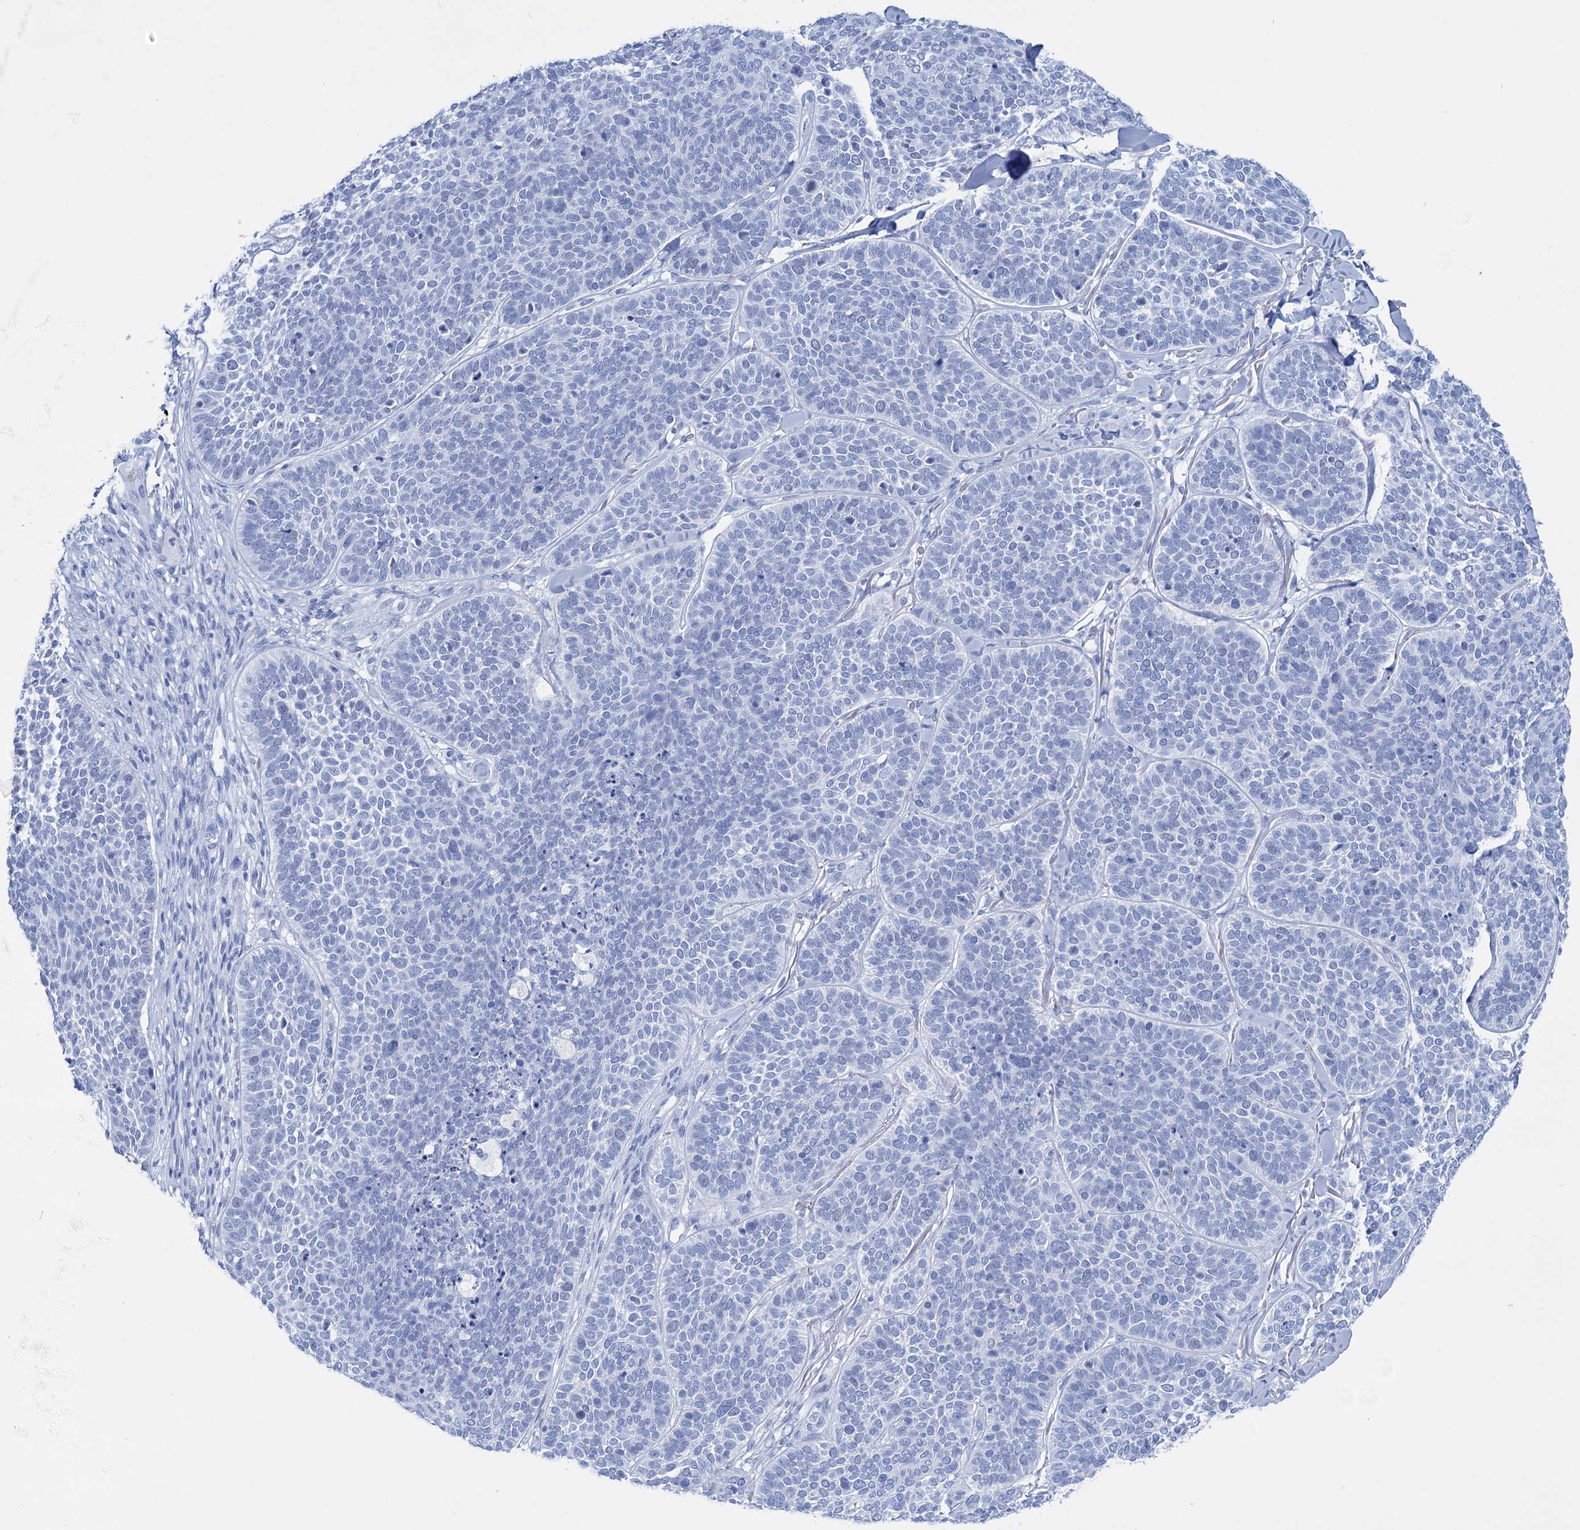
{"staining": {"intensity": "negative", "quantity": "none", "location": "none"}, "tissue": "skin cancer", "cell_type": "Tumor cells", "image_type": "cancer", "snomed": [{"axis": "morphology", "description": "Basal cell carcinoma"}, {"axis": "topography", "description": "Skin"}], "caption": "A high-resolution micrograph shows immunohistochemistry staining of skin cancer, which demonstrates no significant expression in tumor cells.", "gene": "FBXW12", "patient": {"sex": "male", "age": 85}}